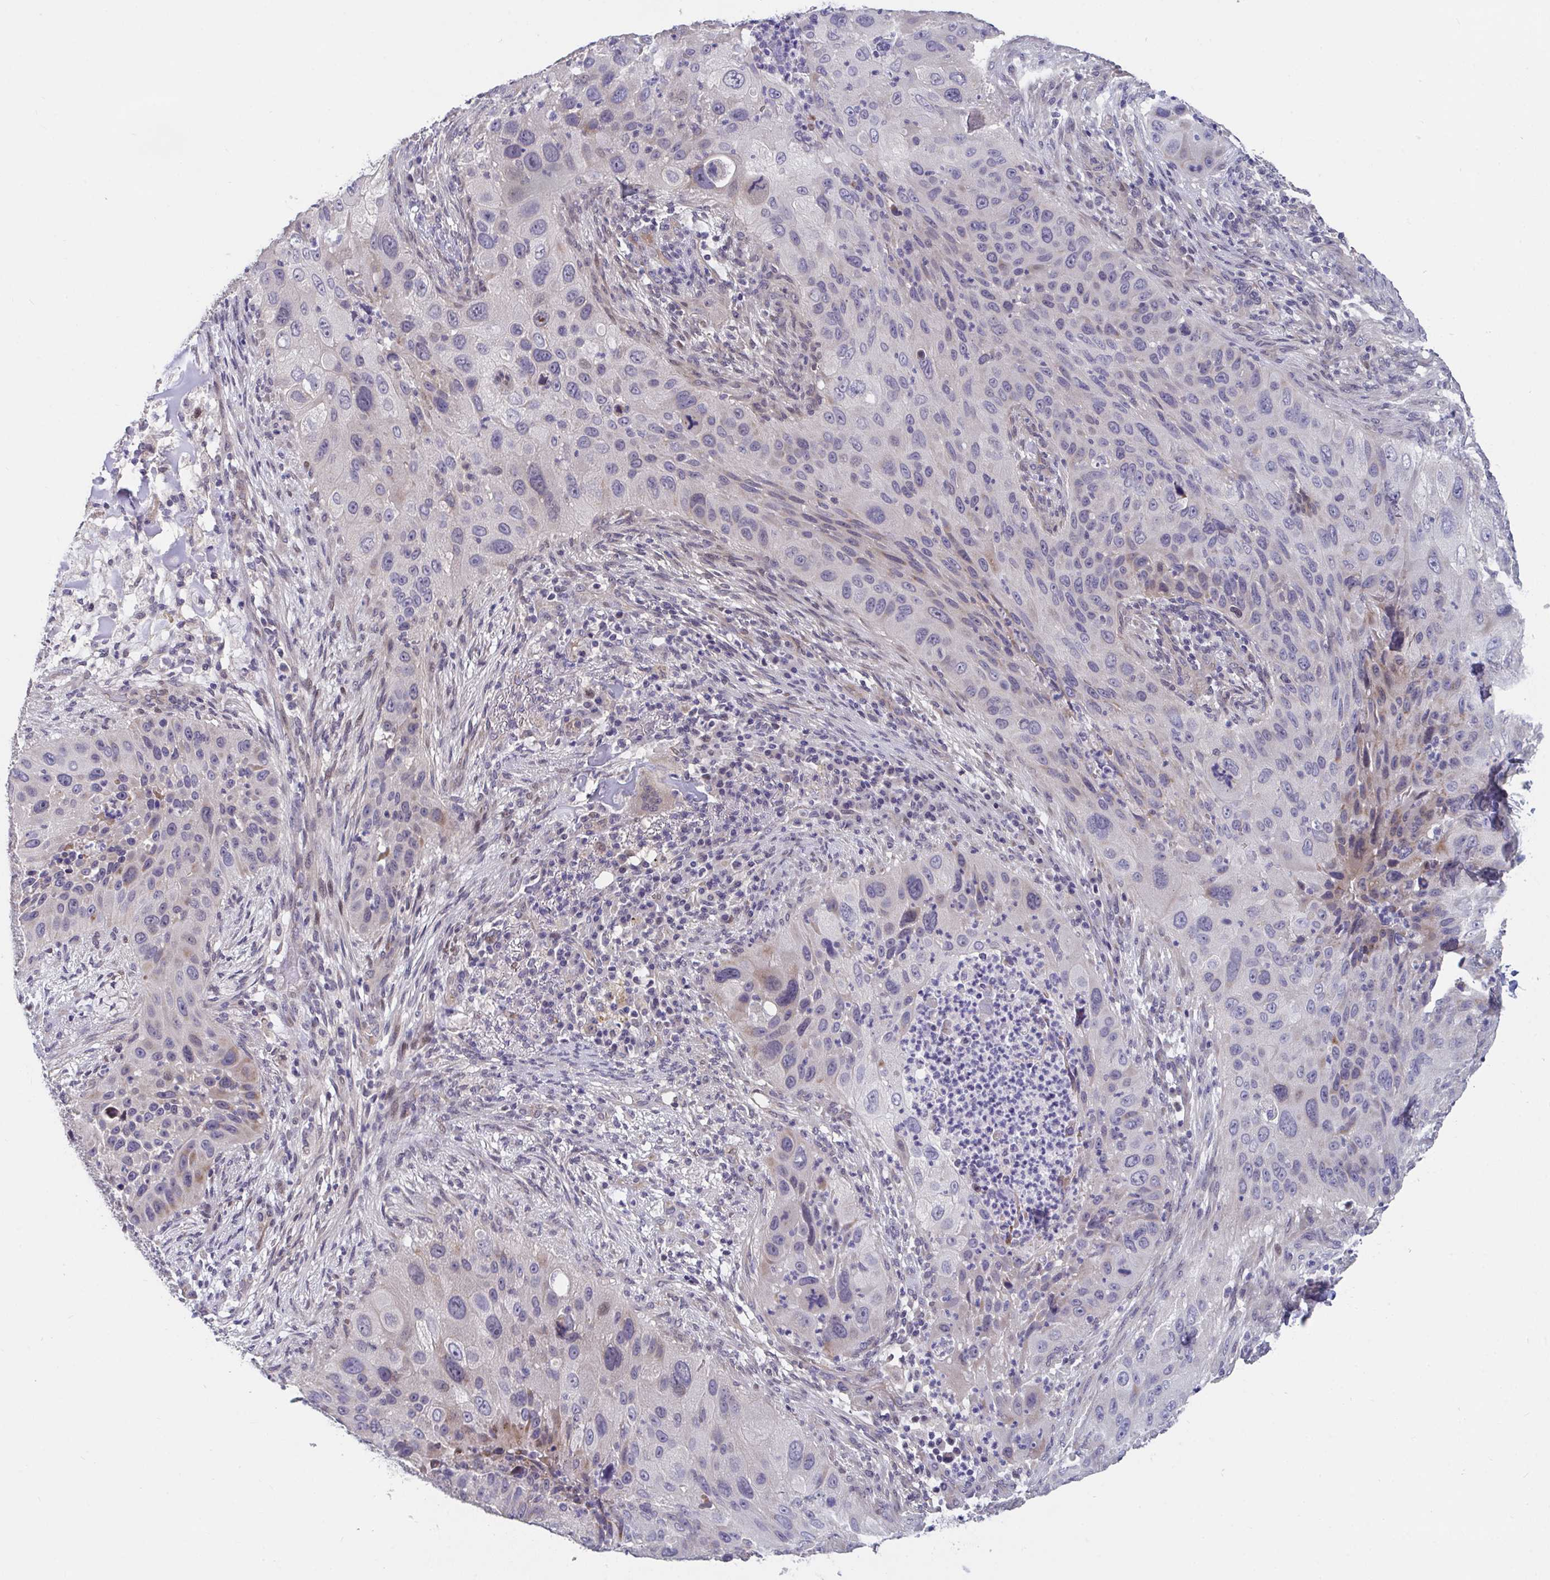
{"staining": {"intensity": "weak", "quantity": "<25%", "location": "cytoplasmic/membranous,nuclear"}, "tissue": "lung cancer", "cell_type": "Tumor cells", "image_type": "cancer", "snomed": [{"axis": "morphology", "description": "Squamous cell carcinoma, NOS"}, {"axis": "topography", "description": "Lung"}], "caption": "Tumor cells show no significant expression in lung cancer.", "gene": "FAM156B", "patient": {"sex": "male", "age": 63}}